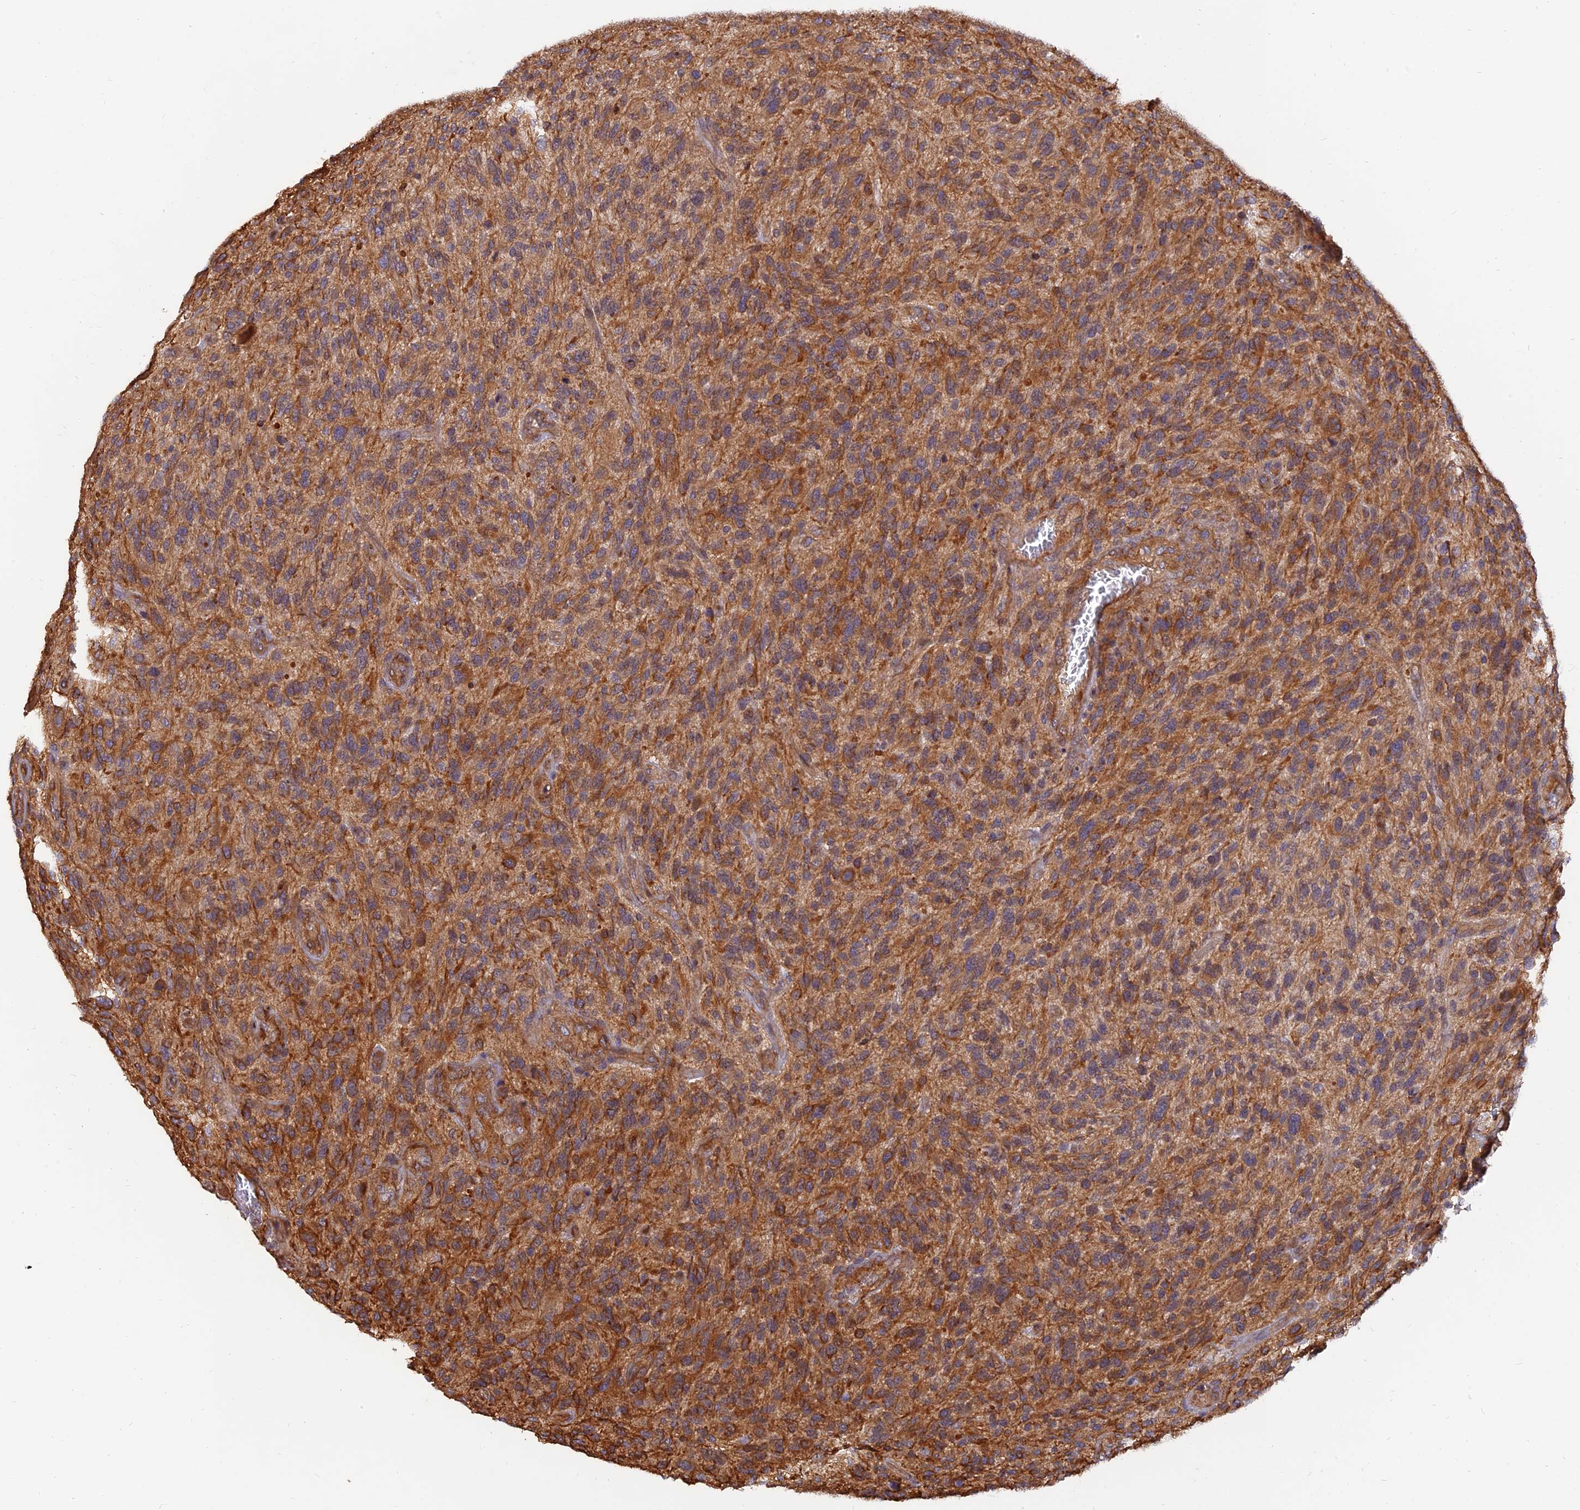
{"staining": {"intensity": "moderate", "quantity": ">75%", "location": "cytoplasmic/membranous"}, "tissue": "glioma", "cell_type": "Tumor cells", "image_type": "cancer", "snomed": [{"axis": "morphology", "description": "Glioma, malignant, High grade"}, {"axis": "topography", "description": "Brain"}], "caption": "Brown immunohistochemical staining in human glioma shows moderate cytoplasmic/membranous staining in approximately >75% of tumor cells. The staining is performed using DAB brown chromogen to label protein expression. The nuclei are counter-stained blue using hematoxylin.", "gene": "WDR41", "patient": {"sex": "male", "age": 47}}